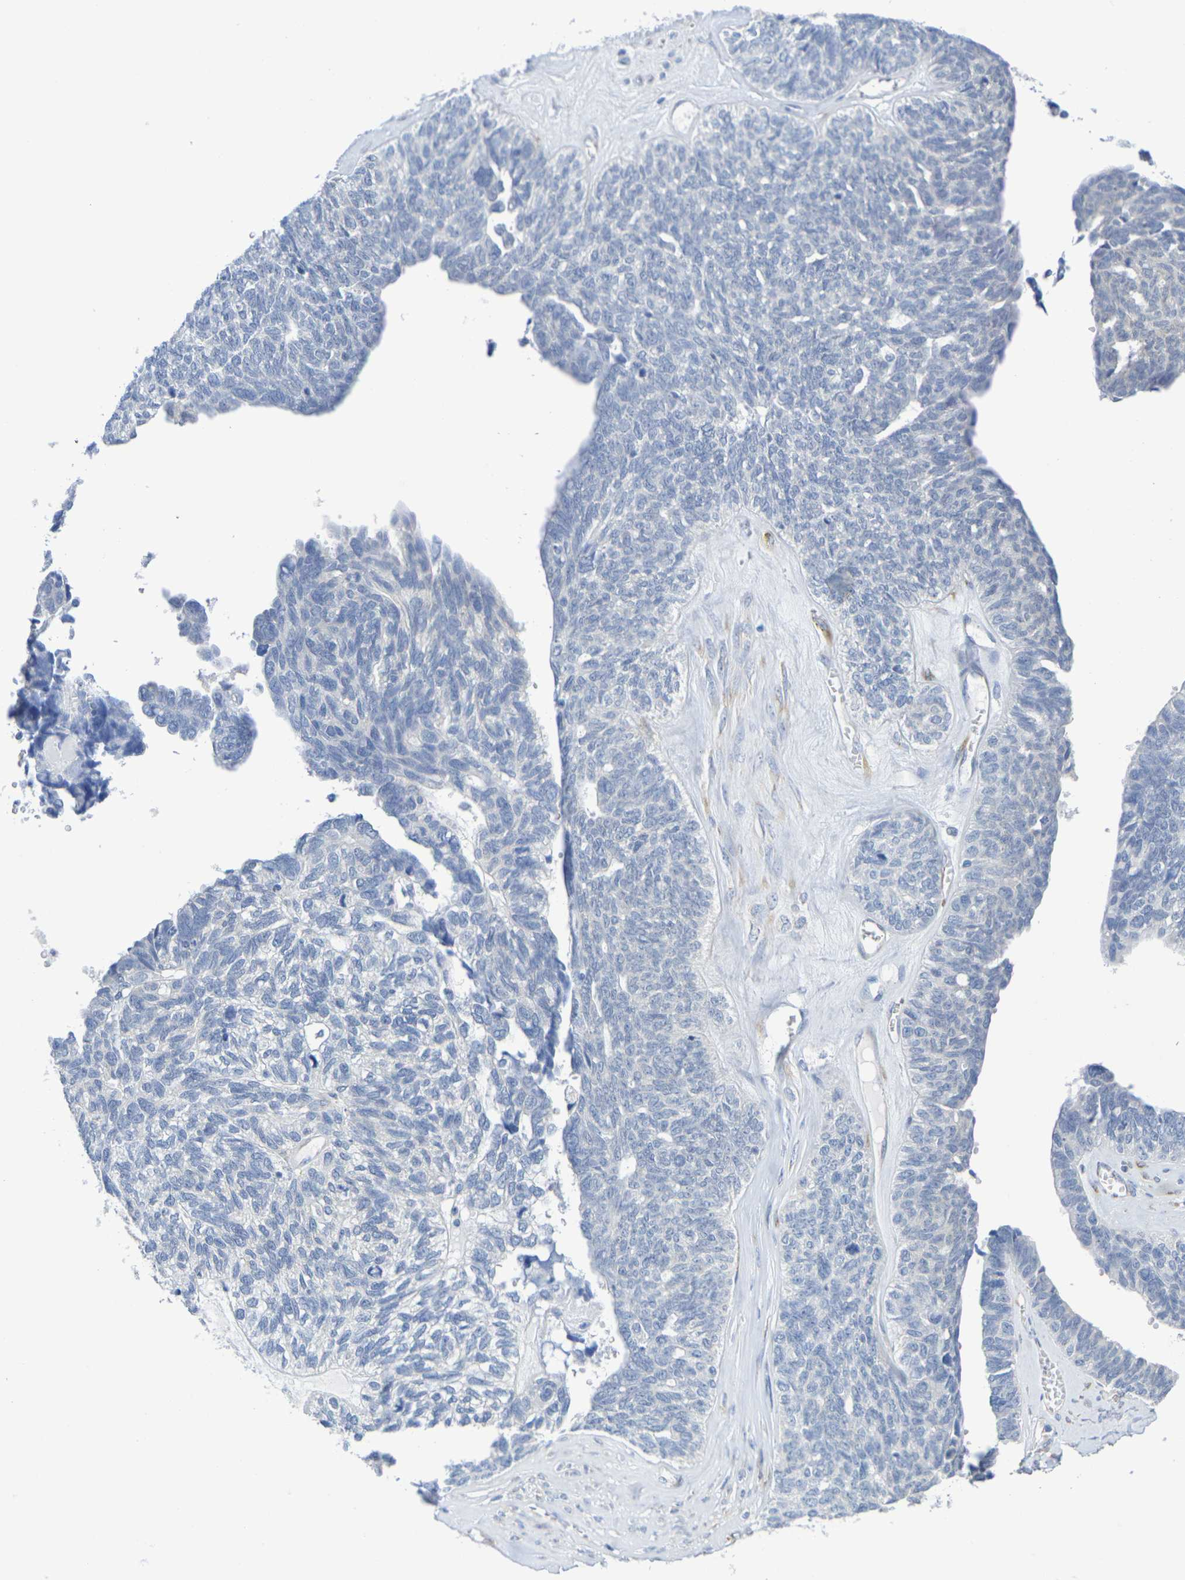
{"staining": {"intensity": "negative", "quantity": "none", "location": "none"}, "tissue": "ovarian cancer", "cell_type": "Tumor cells", "image_type": "cancer", "snomed": [{"axis": "morphology", "description": "Cystadenocarcinoma, serous, NOS"}, {"axis": "topography", "description": "Ovary"}], "caption": "Image shows no significant protein positivity in tumor cells of ovarian serous cystadenocarcinoma.", "gene": "TMCC3", "patient": {"sex": "female", "age": 79}}